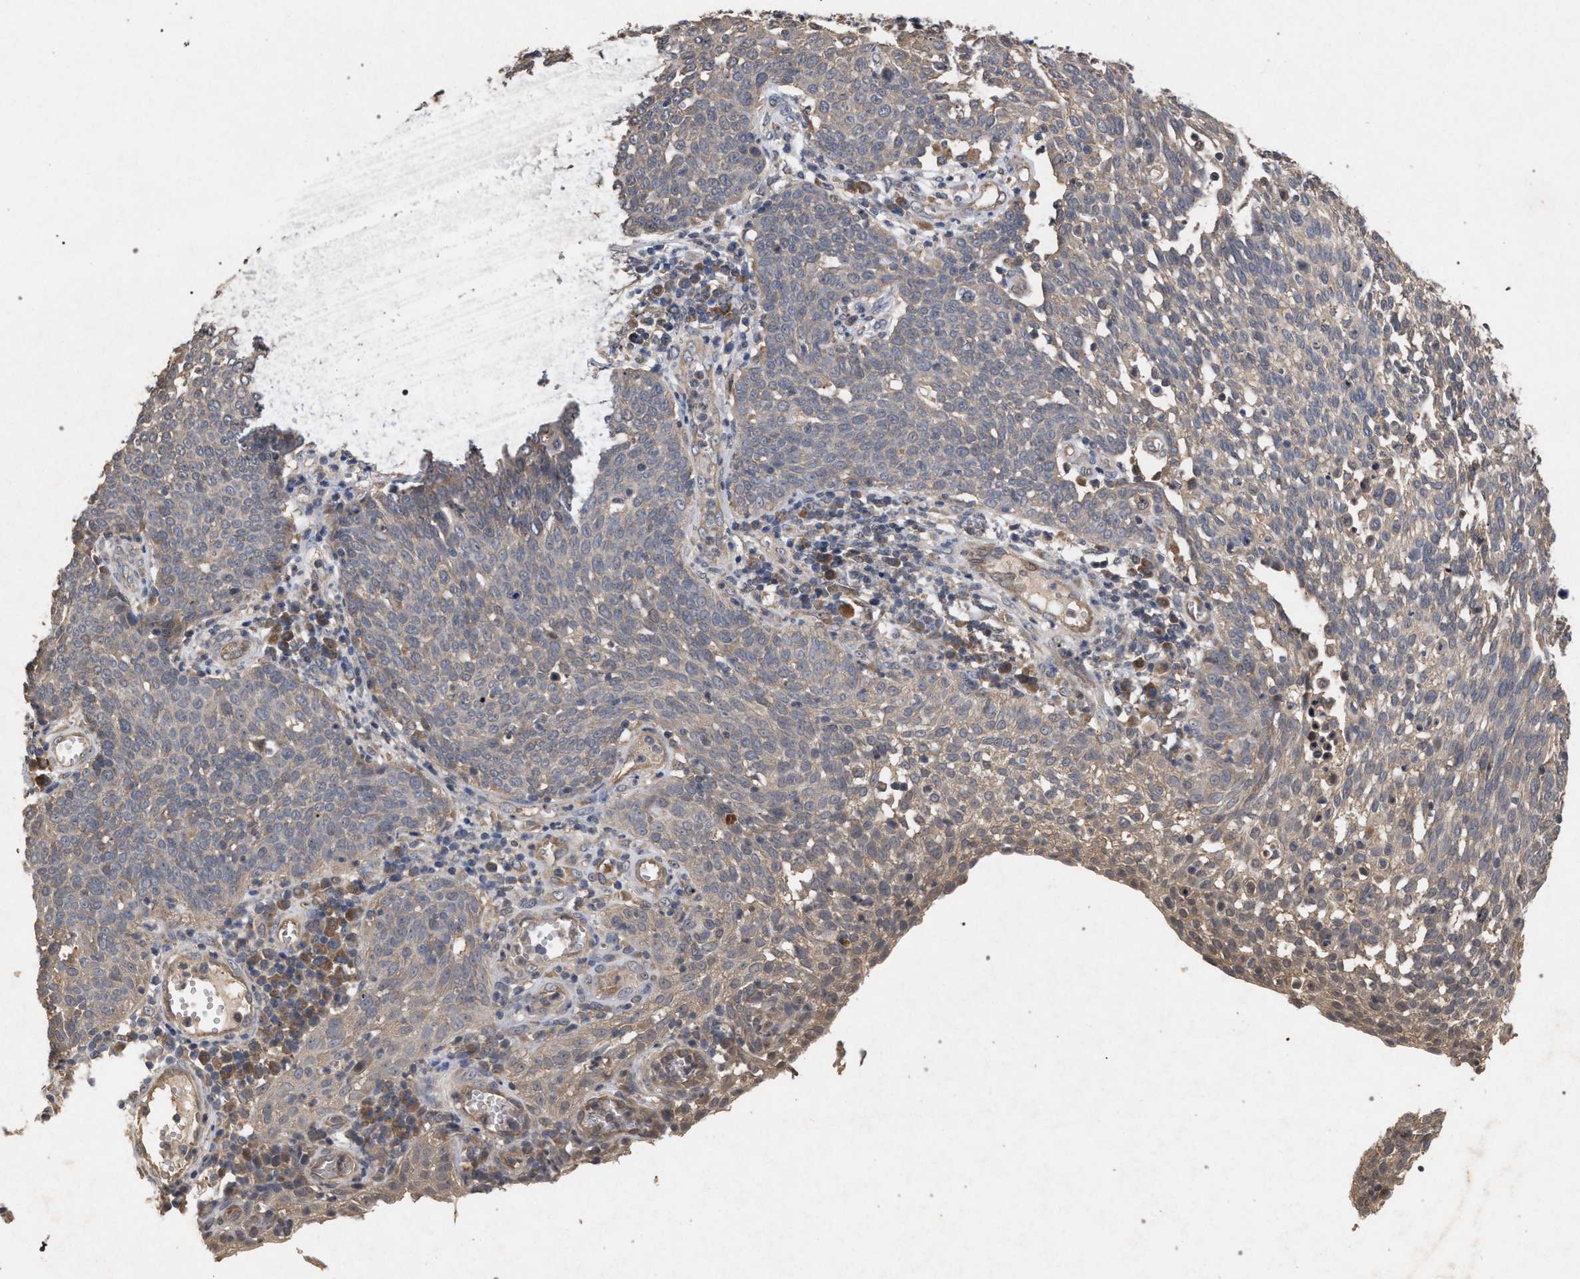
{"staining": {"intensity": "weak", "quantity": "<25%", "location": "cytoplasmic/membranous"}, "tissue": "cervical cancer", "cell_type": "Tumor cells", "image_type": "cancer", "snomed": [{"axis": "morphology", "description": "Squamous cell carcinoma, NOS"}, {"axis": "topography", "description": "Cervix"}], "caption": "This is a histopathology image of immunohistochemistry (IHC) staining of cervical squamous cell carcinoma, which shows no positivity in tumor cells. The staining was performed using DAB to visualize the protein expression in brown, while the nuclei were stained in blue with hematoxylin (Magnification: 20x).", "gene": "SLC4A4", "patient": {"sex": "female", "age": 34}}